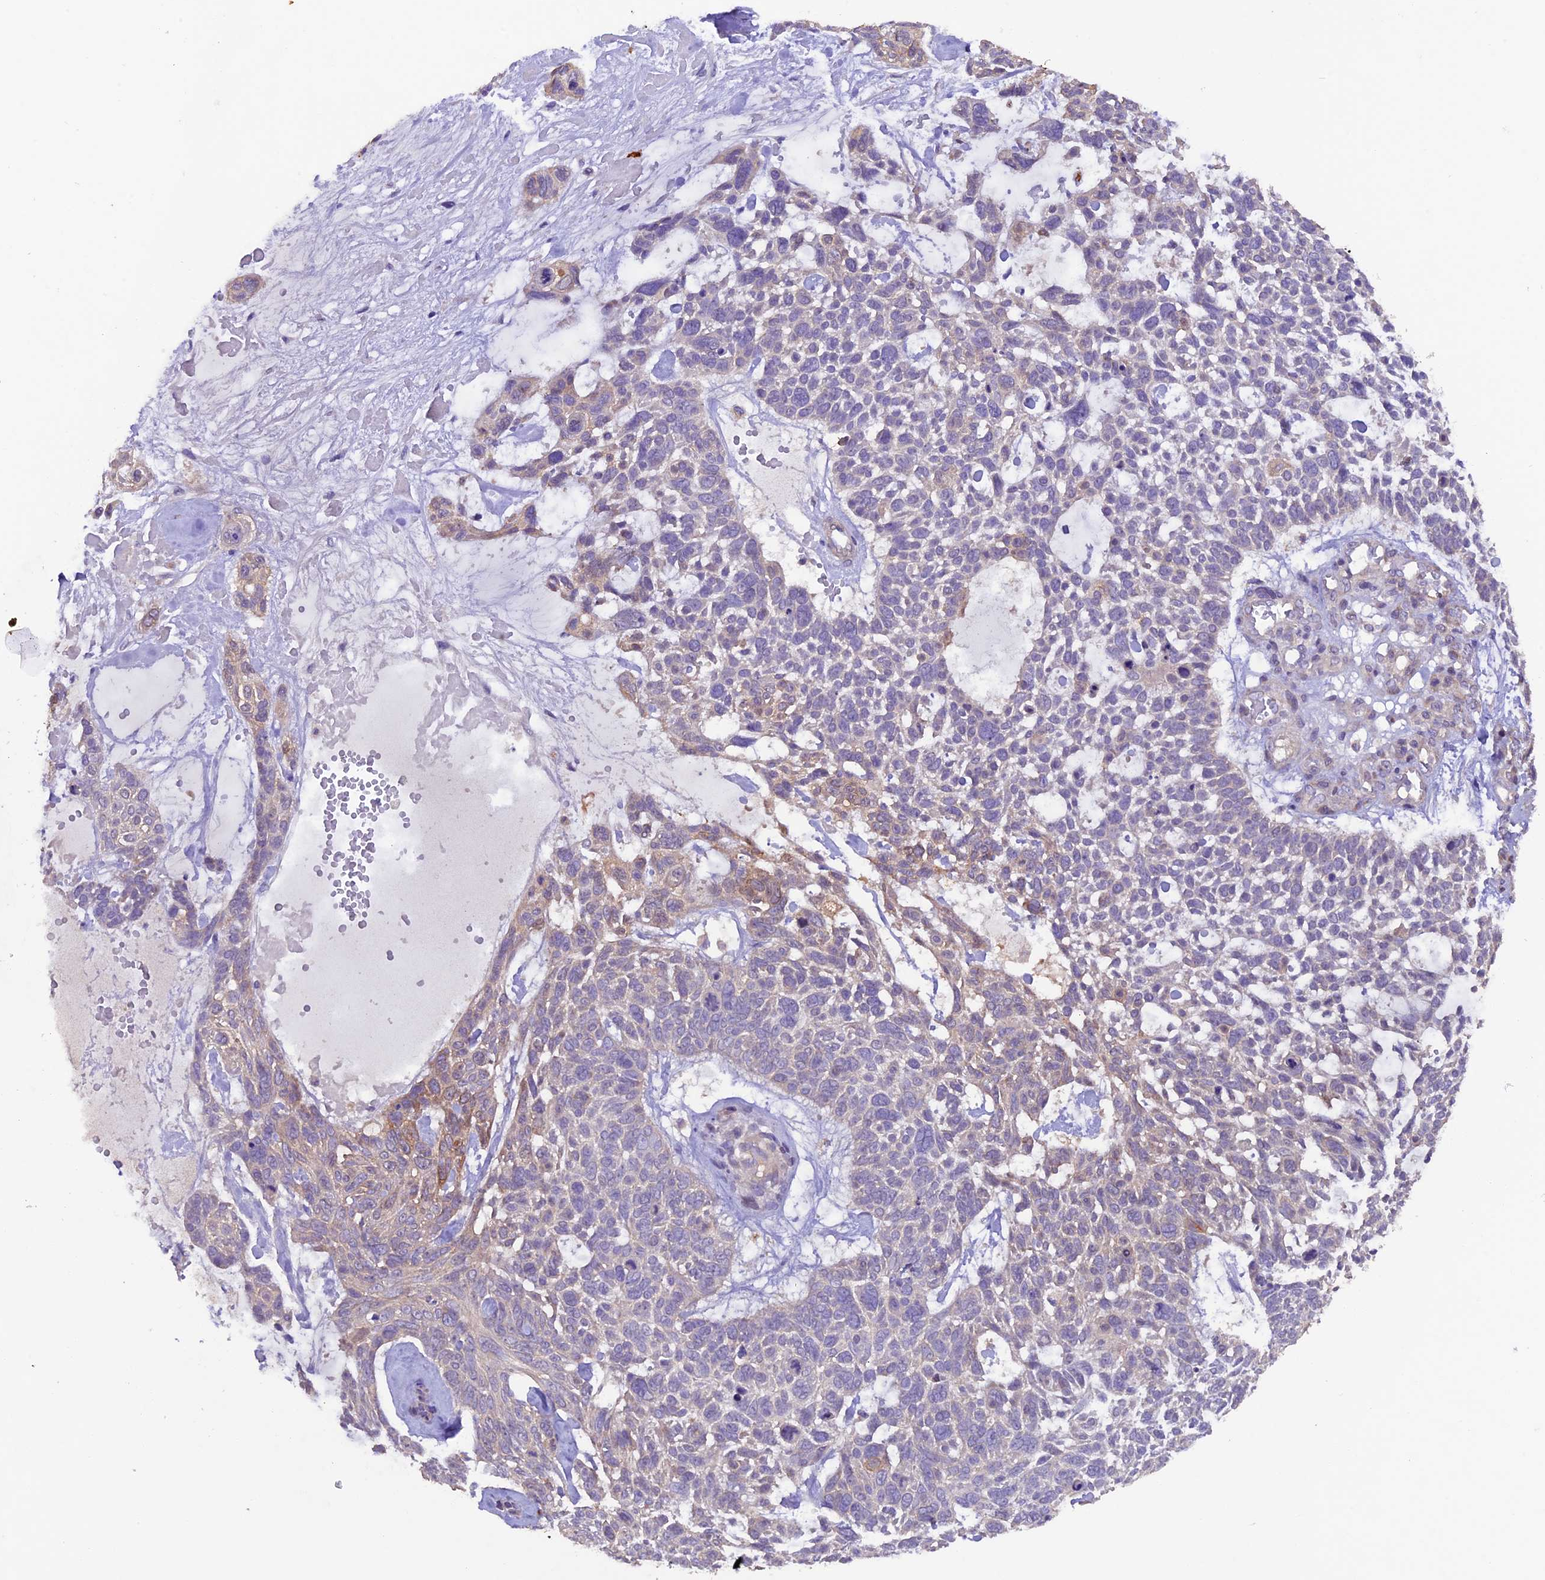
{"staining": {"intensity": "negative", "quantity": "none", "location": "none"}, "tissue": "skin cancer", "cell_type": "Tumor cells", "image_type": "cancer", "snomed": [{"axis": "morphology", "description": "Basal cell carcinoma"}, {"axis": "topography", "description": "Skin"}], "caption": "Tumor cells show no significant expression in skin cancer.", "gene": "NCK2", "patient": {"sex": "male", "age": 88}}